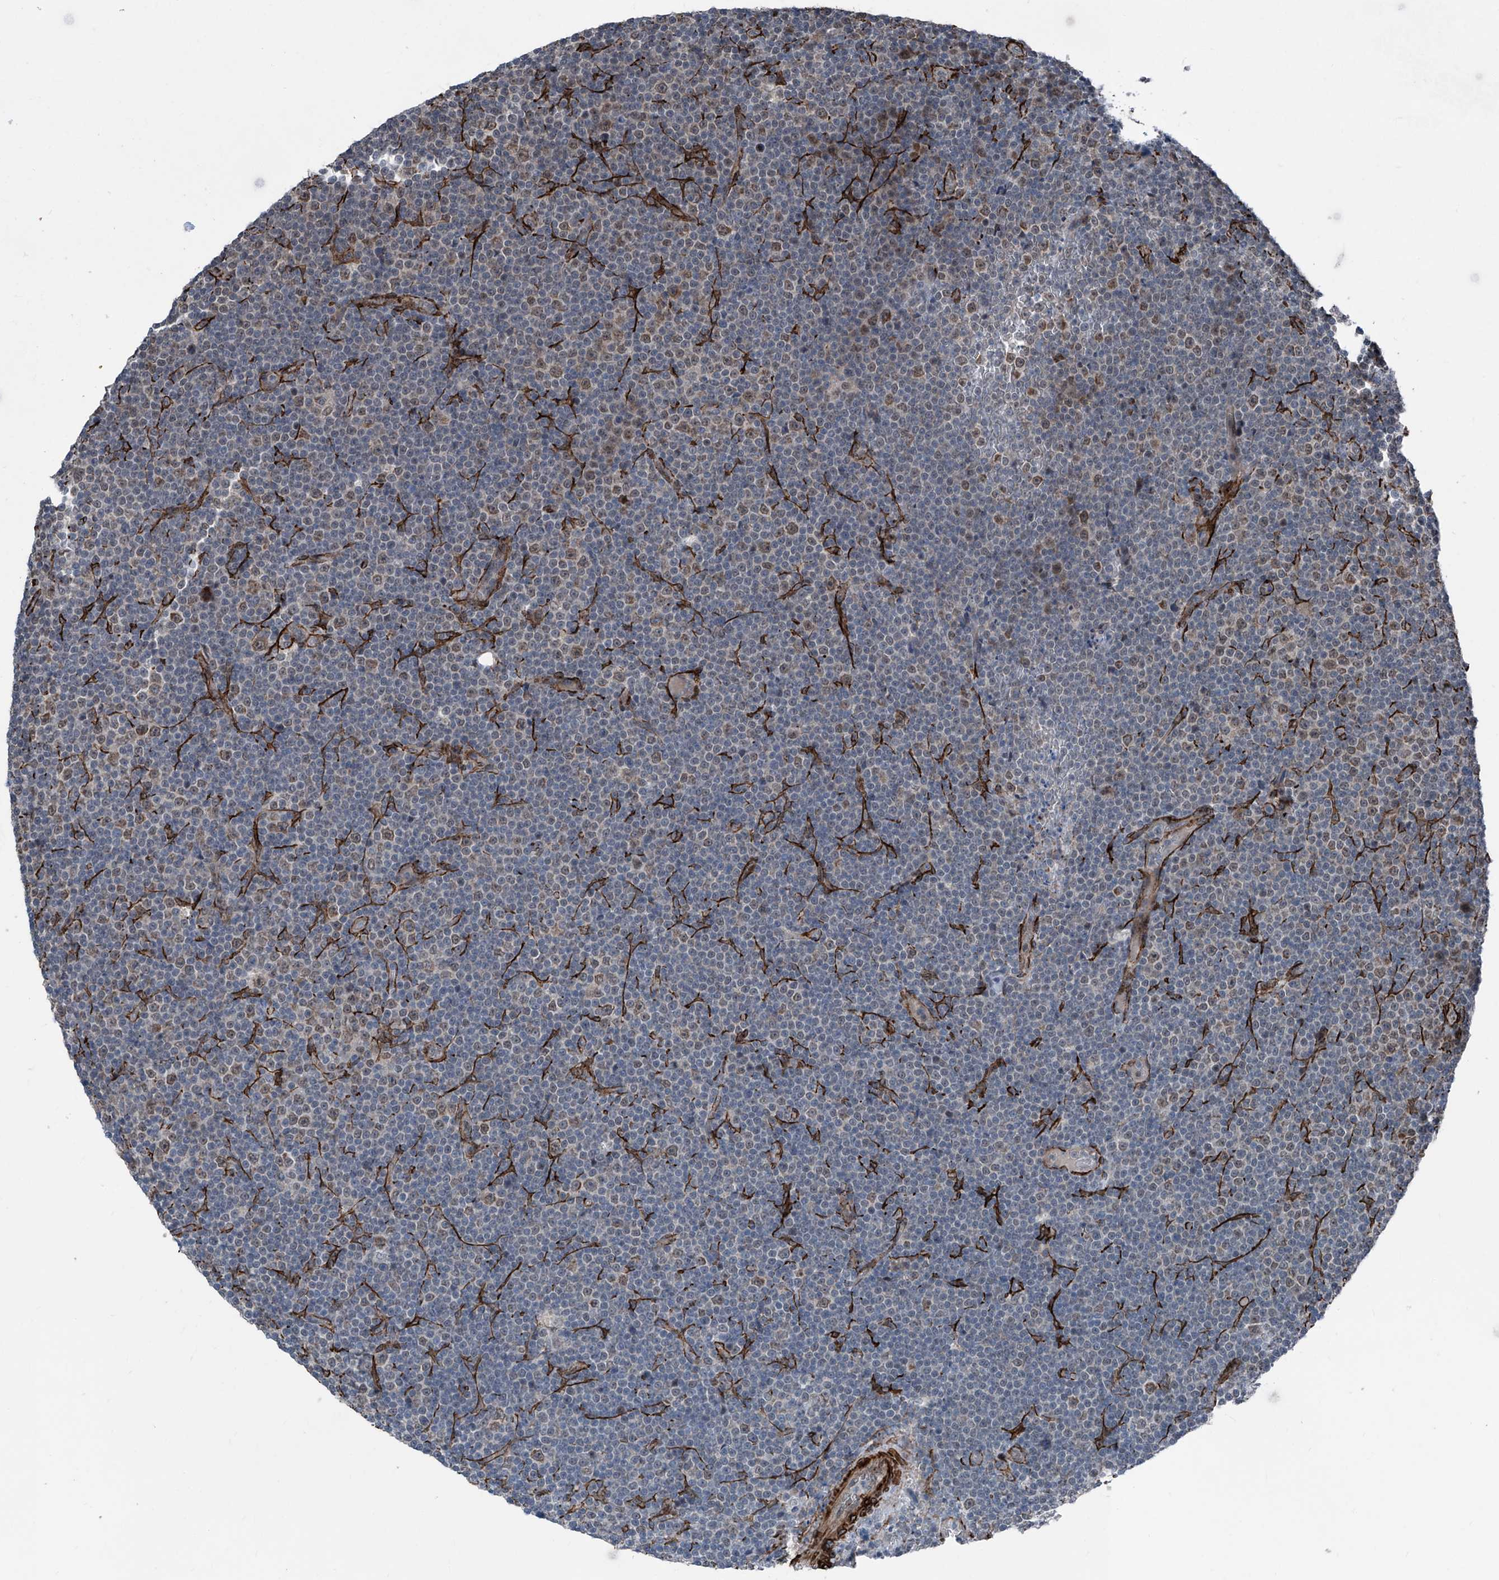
{"staining": {"intensity": "negative", "quantity": "none", "location": "none"}, "tissue": "lymphoma", "cell_type": "Tumor cells", "image_type": "cancer", "snomed": [{"axis": "morphology", "description": "Malignant lymphoma, non-Hodgkin's type, Low grade"}, {"axis": "topography", "description": "Lymph node"}], "caption": "Lymphoma was stained to show a protein in brown. There is no significant staining in tumor cells.", "gene": "COA7", "patient": {"sex": "female", "age": 67}}